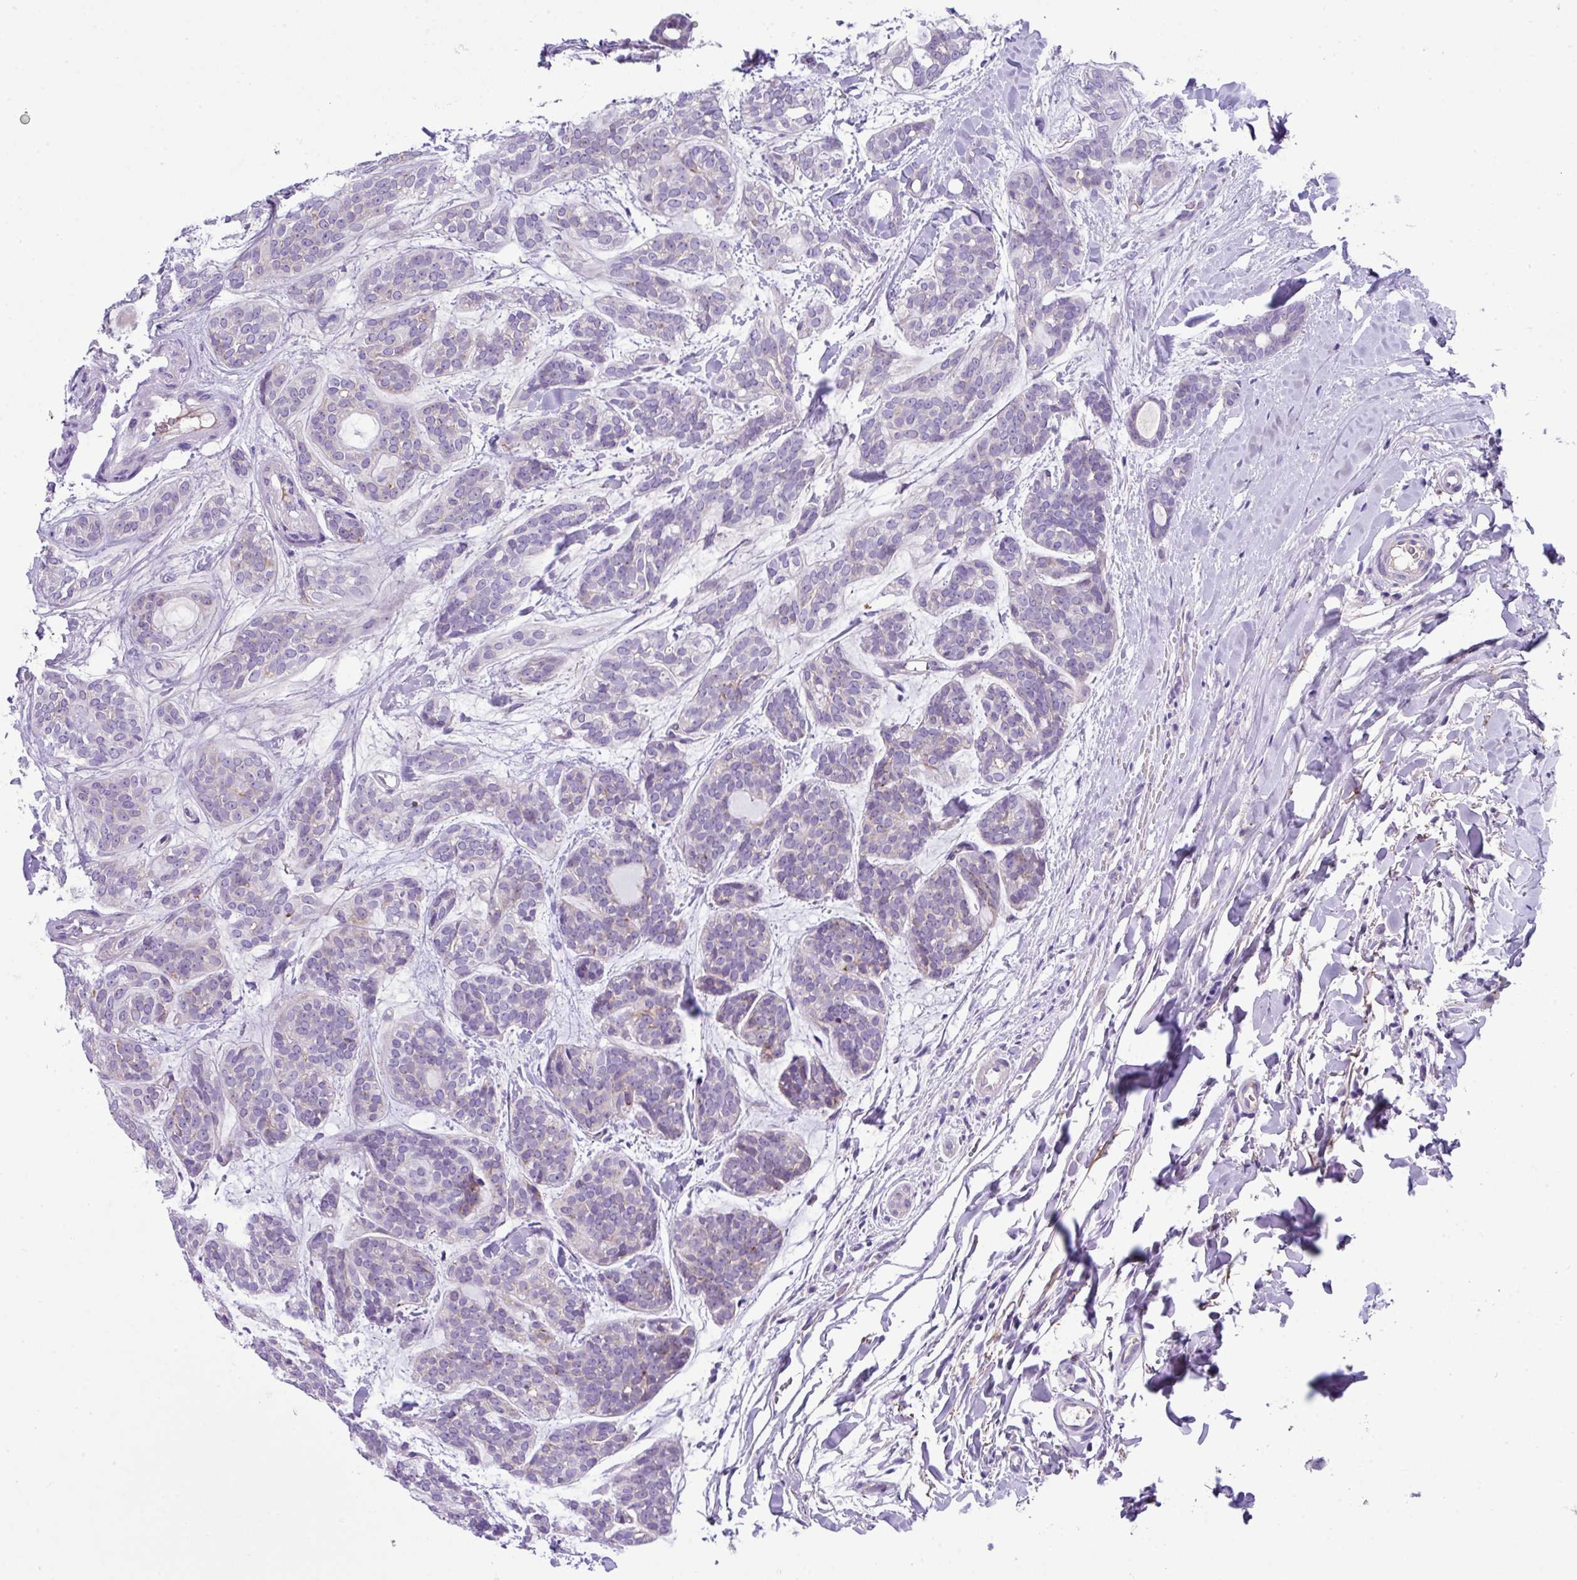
{"staining": {"intensity": "negative", "quantity": "none", "location": "none"}, "tissue": "head and neck cancer", "cell_type": "Tumor cells", "image_type": "cancer", "snomed": [{"axis": "morphology", "description": "Adenocarcinoma, NOS"}, {"axis": "topography", "description": "Head-Neck"}], "caption": "High magnification brightfield microscopy of head and neck adenocarcinoma stained with DAB (brown) and counterstained with hematoxylin (blue): tumor cells show no significant staining.", "gene": "DNAL1", "patient": {"sex": "male", "age": 66}}